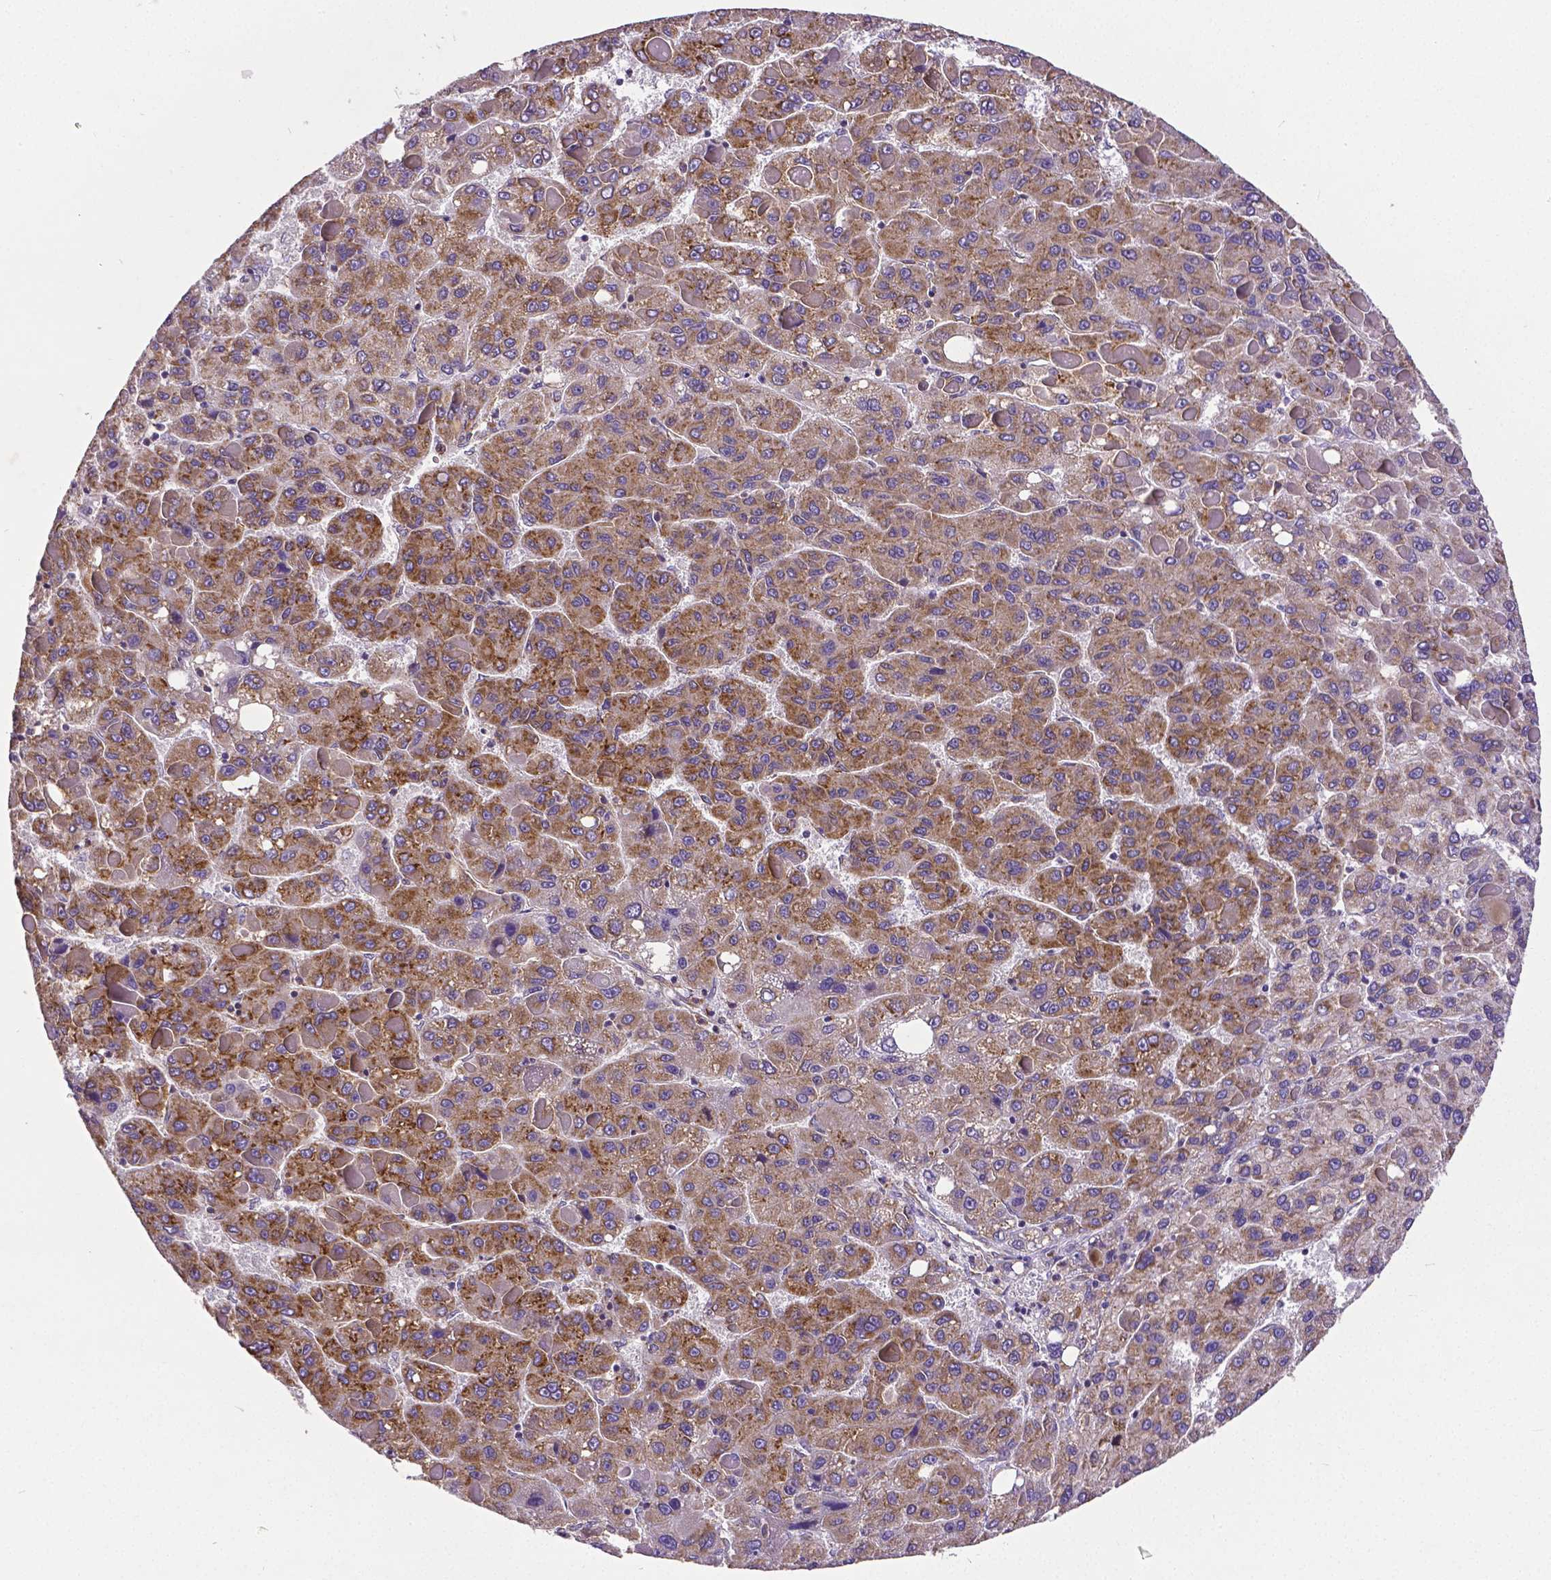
{"staining": {"intensity": "moderate", "quantity": ">75%", "location": "cytoplasmic/membranous"}, "tissue": "liver cancer", "cell_type": "Tumor cells", "image_type": "cancer", "snomed": [{"axis": "morphology", "description": "Carcinoma, Hepatocellular, NOS"}, {"axis": "topography", "description": "Liver"}], "caption": "Moderate cytoplasmic/membranous positivity is appreciated in about >75% of tumor cells in hepatocellular carcinoma (liver). The protein is stained brown, and the nuclei are stained in blue (DAB (3,3'-diaminobenzidine) IHC with brightfield microscopy, high magnification).", "gene": "MTDH", "patient": {"sex": "female", "age": 82}}